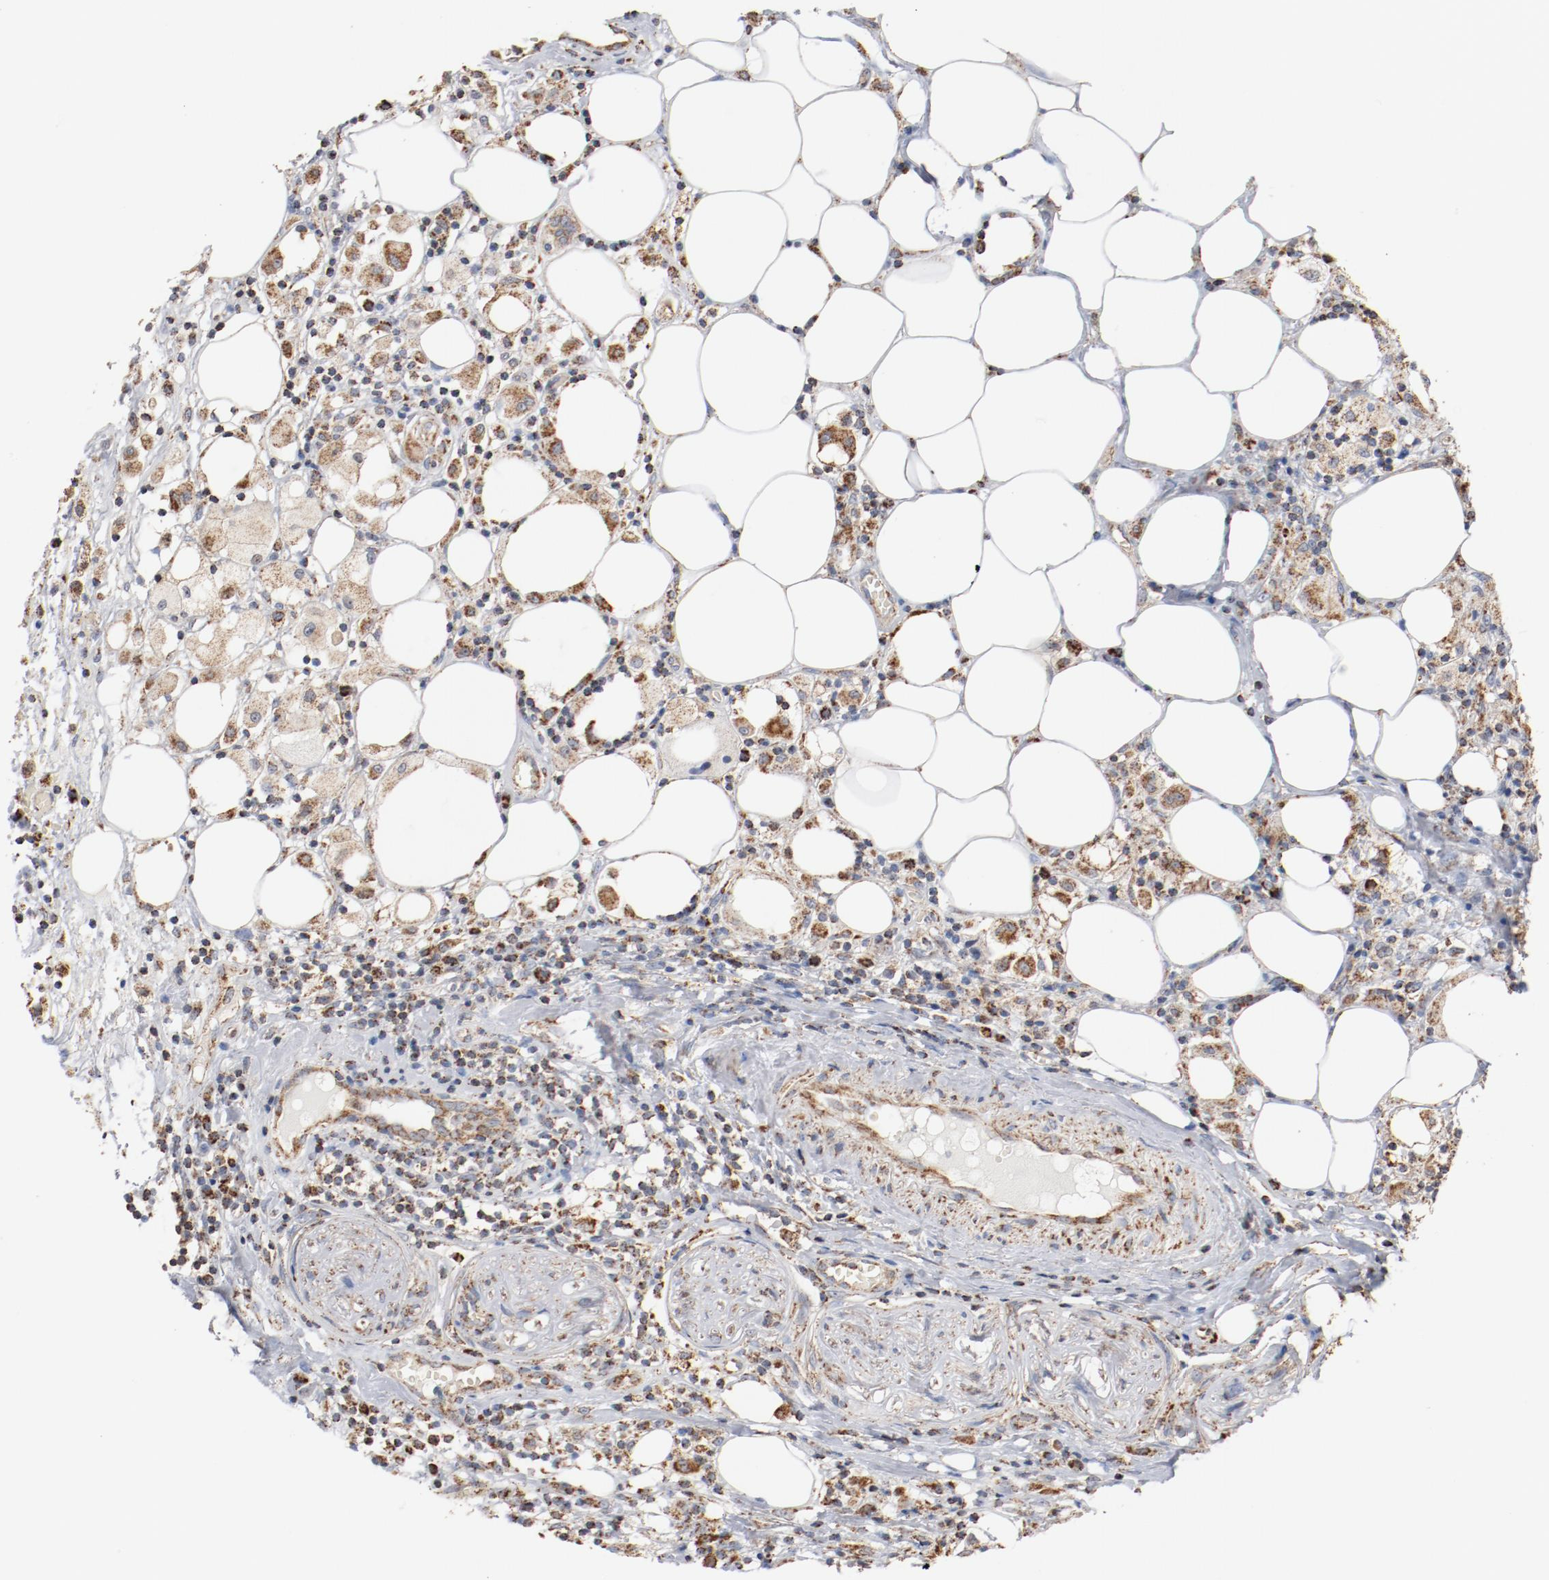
{"staining": {"intensity": "strong", "quantity": ">75%", "location": "cytoplasmic/membranous"}, "tissue": "thyroid cancer", "cell_type": "Tumor cells", "image_type": "cancer", "snomed": [{"axis": "morphology", "description": "Carcinoma, NOS"}, {"axis": "topography", "description": "Thyroid gland"}], "caption": "Human thyroid cancer stained with a protein marker demonstrates strong staining in tumor cells.", "gene": "NDUFS4", "patient": {"sex": "female", "age": 77}}